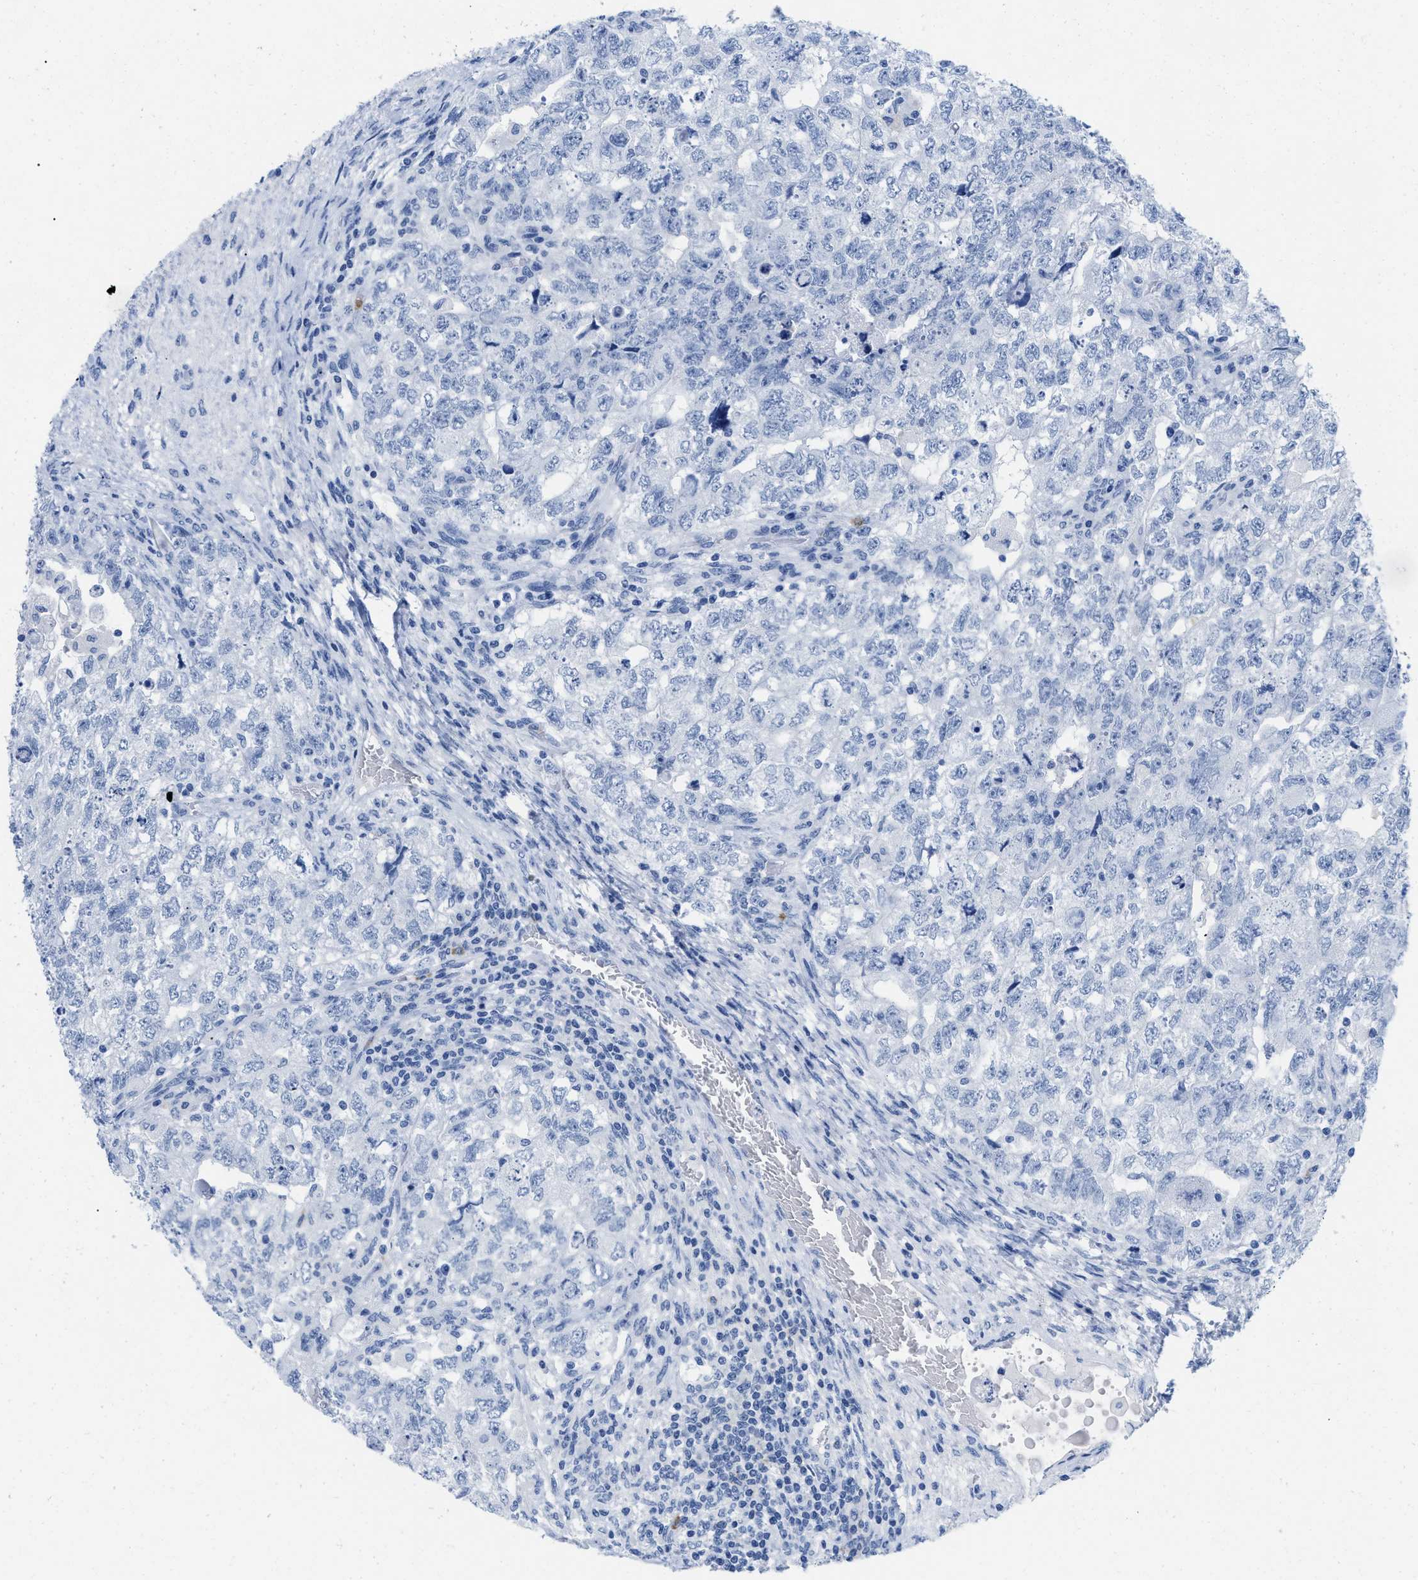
{"staining": {"intensity": "negative", "quantity": "none", "location": "none"}, "tissue": "testis cancer", "cell_type": "Tumor cells", "image_type": "cancer", "snomed": [{"axis": "morphology", "description": "Carcinoma, Embryonal, NOS"}, {"axis": "topography", "description": "Testis"}], "caption": "Protein analysis of testis cancer reveals no significant positivity in tumor cells.", "gene": "CR1", "patient": {"sex": "male", "age": 36}}